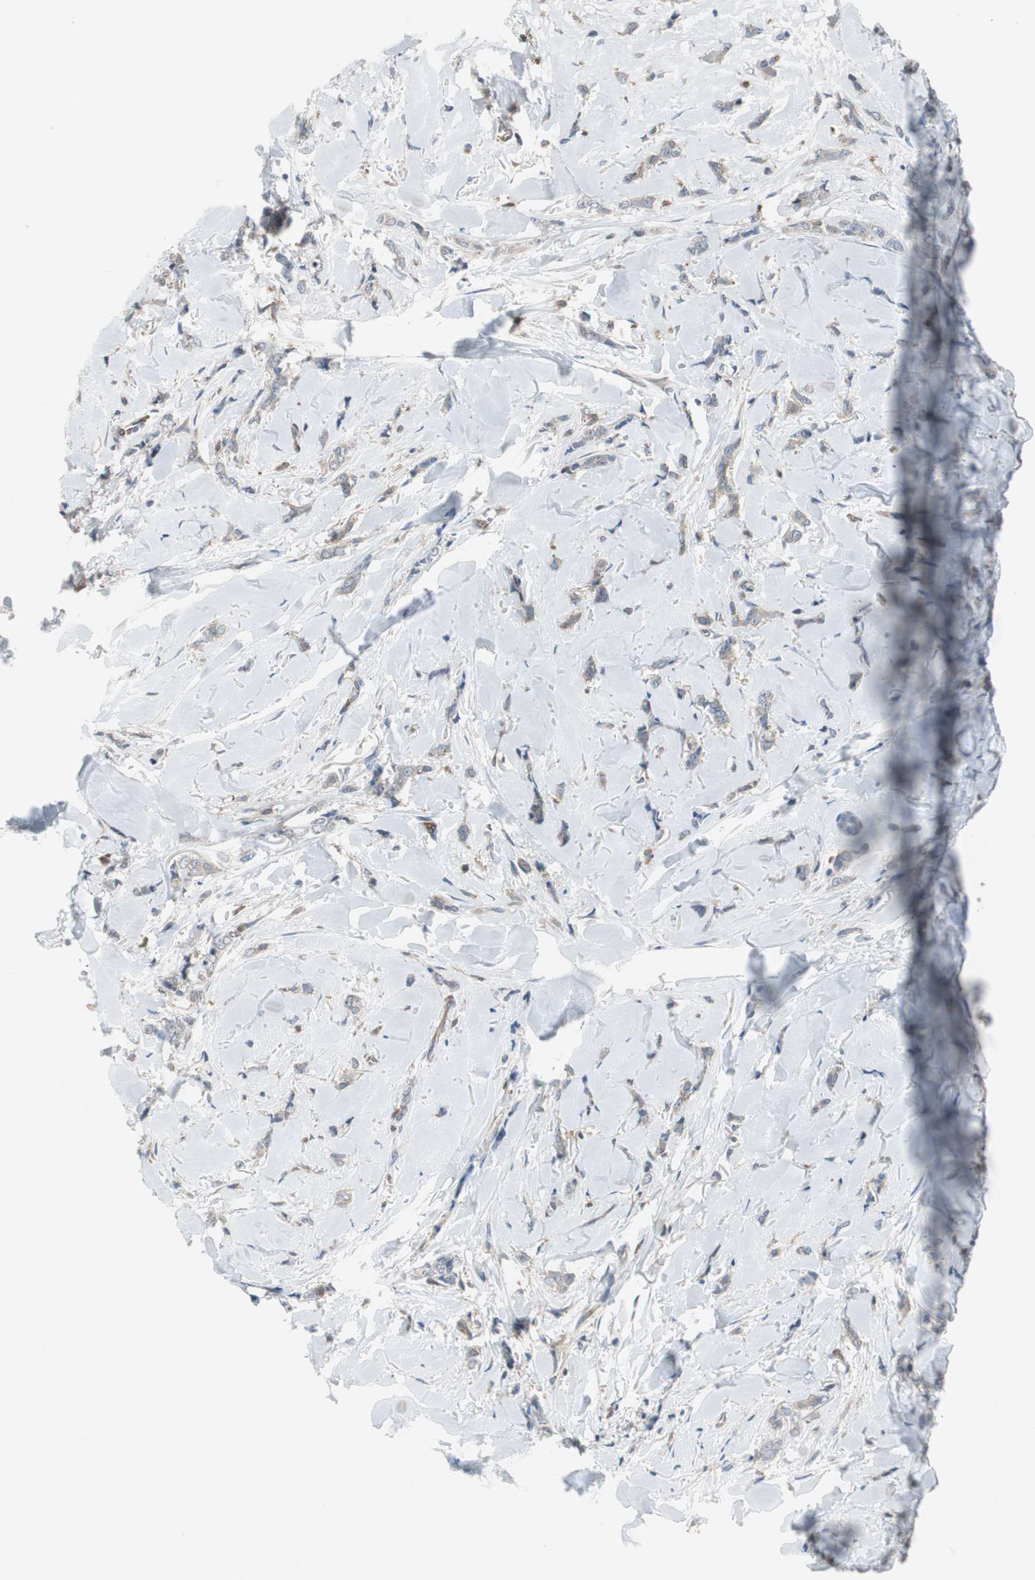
{"staining": {"intensity": "weak", "quantity": "25%-75%", "location": "cytoplasmic/membranous"}, "tissue": "breast cancer", "cell_type": "Tumor cells", "image_type": "cancer", "snomed": [{"axis": "morphology", "description": "Lobular carcinoma"}, {"axis": "topography", "description": "Skin"}, {"axis": "topography", "description": "Breast"}], "caption": "A micrograph of human breast lobular carcinoma stained for a protein shows weak cytoplasmic/membranous brown staining in tumor cells.", "gene": "SWAP70", "patient": {"sex": "female", "age": 46}}